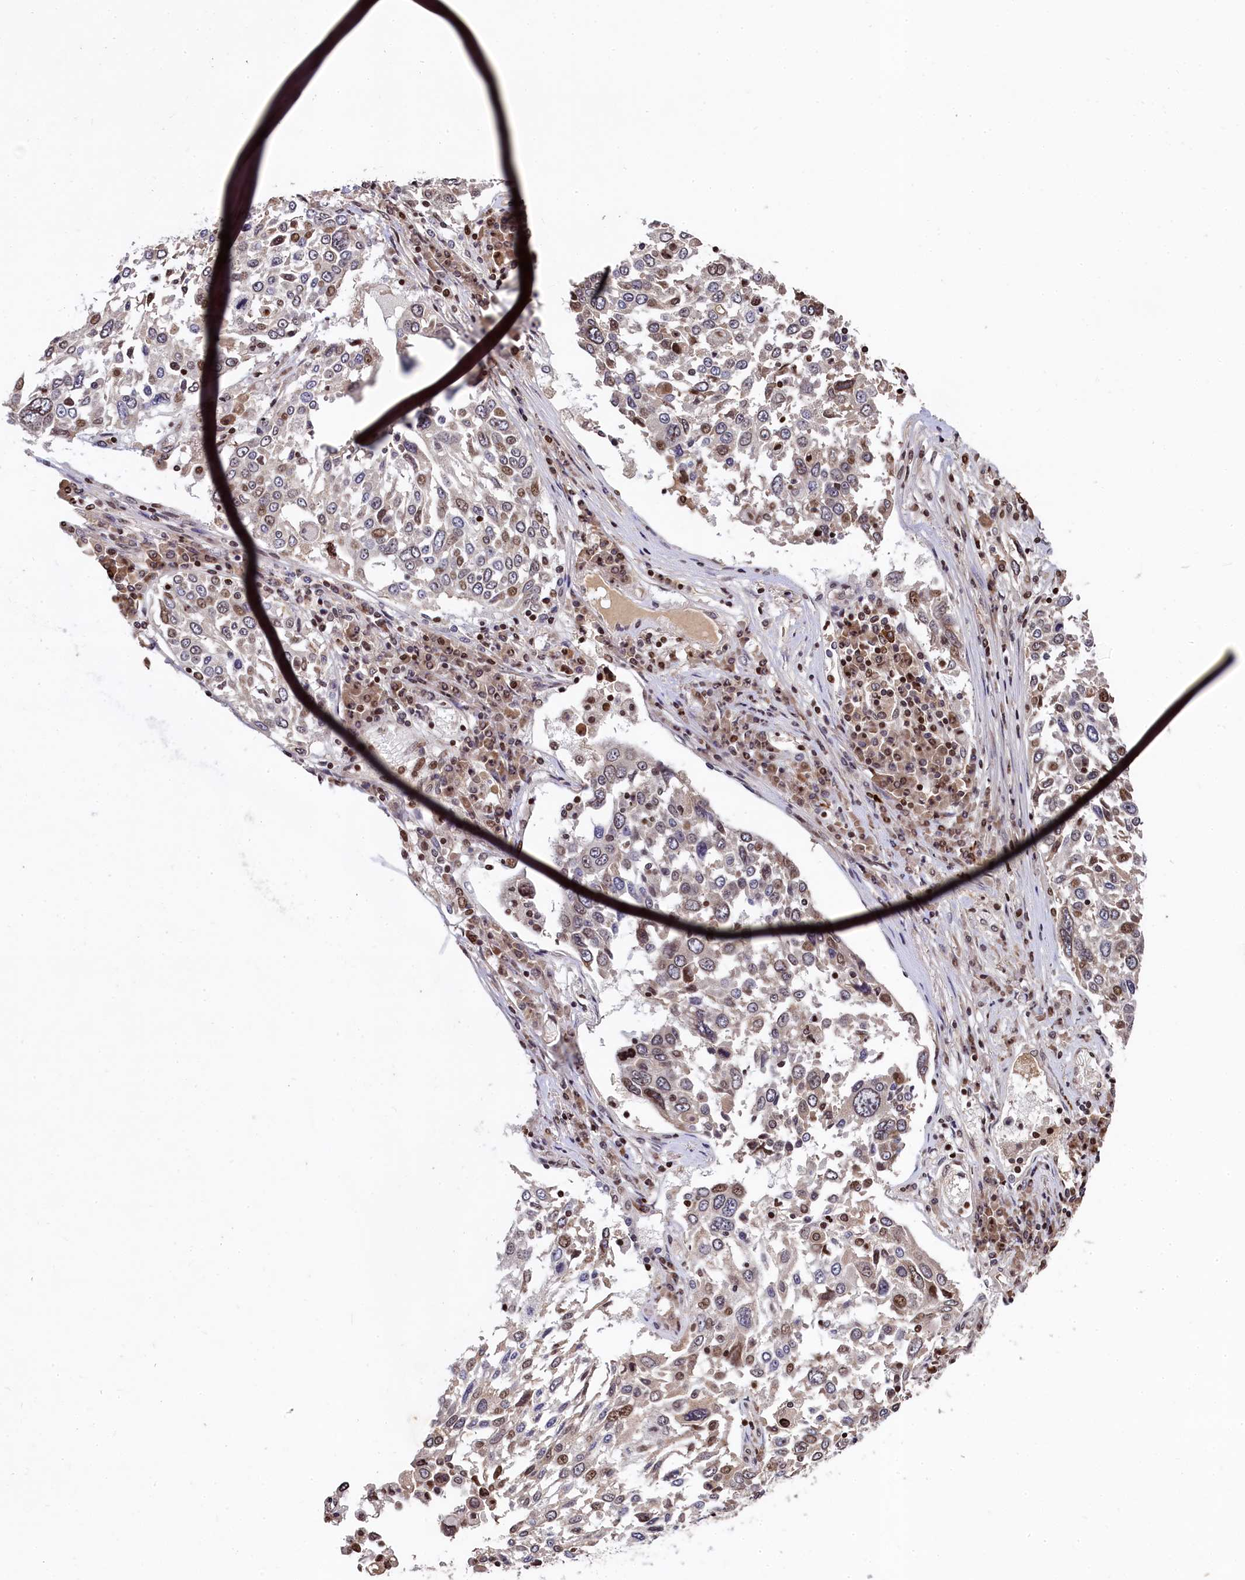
{"staining": {"intensity": "moderate", "quantity": "<25%", "location": "nuclear"}, "tissue": "lung cancer", "cell_type": "Tumor cells", "image_type": "cancer", "snomed": [{"axis": "morphology", "description": "Squamous cell carcinoma, NOS"}, {"axis": "topography", "description": "Lung"}], "caption": "Protein analysis of squamous cell carcinoma (lung) tissue shows moderate nuclear staining in approximately <25% of tumor cells.", "gene": "FAM217B", "patient": {"sex": "male", "age": 65}}